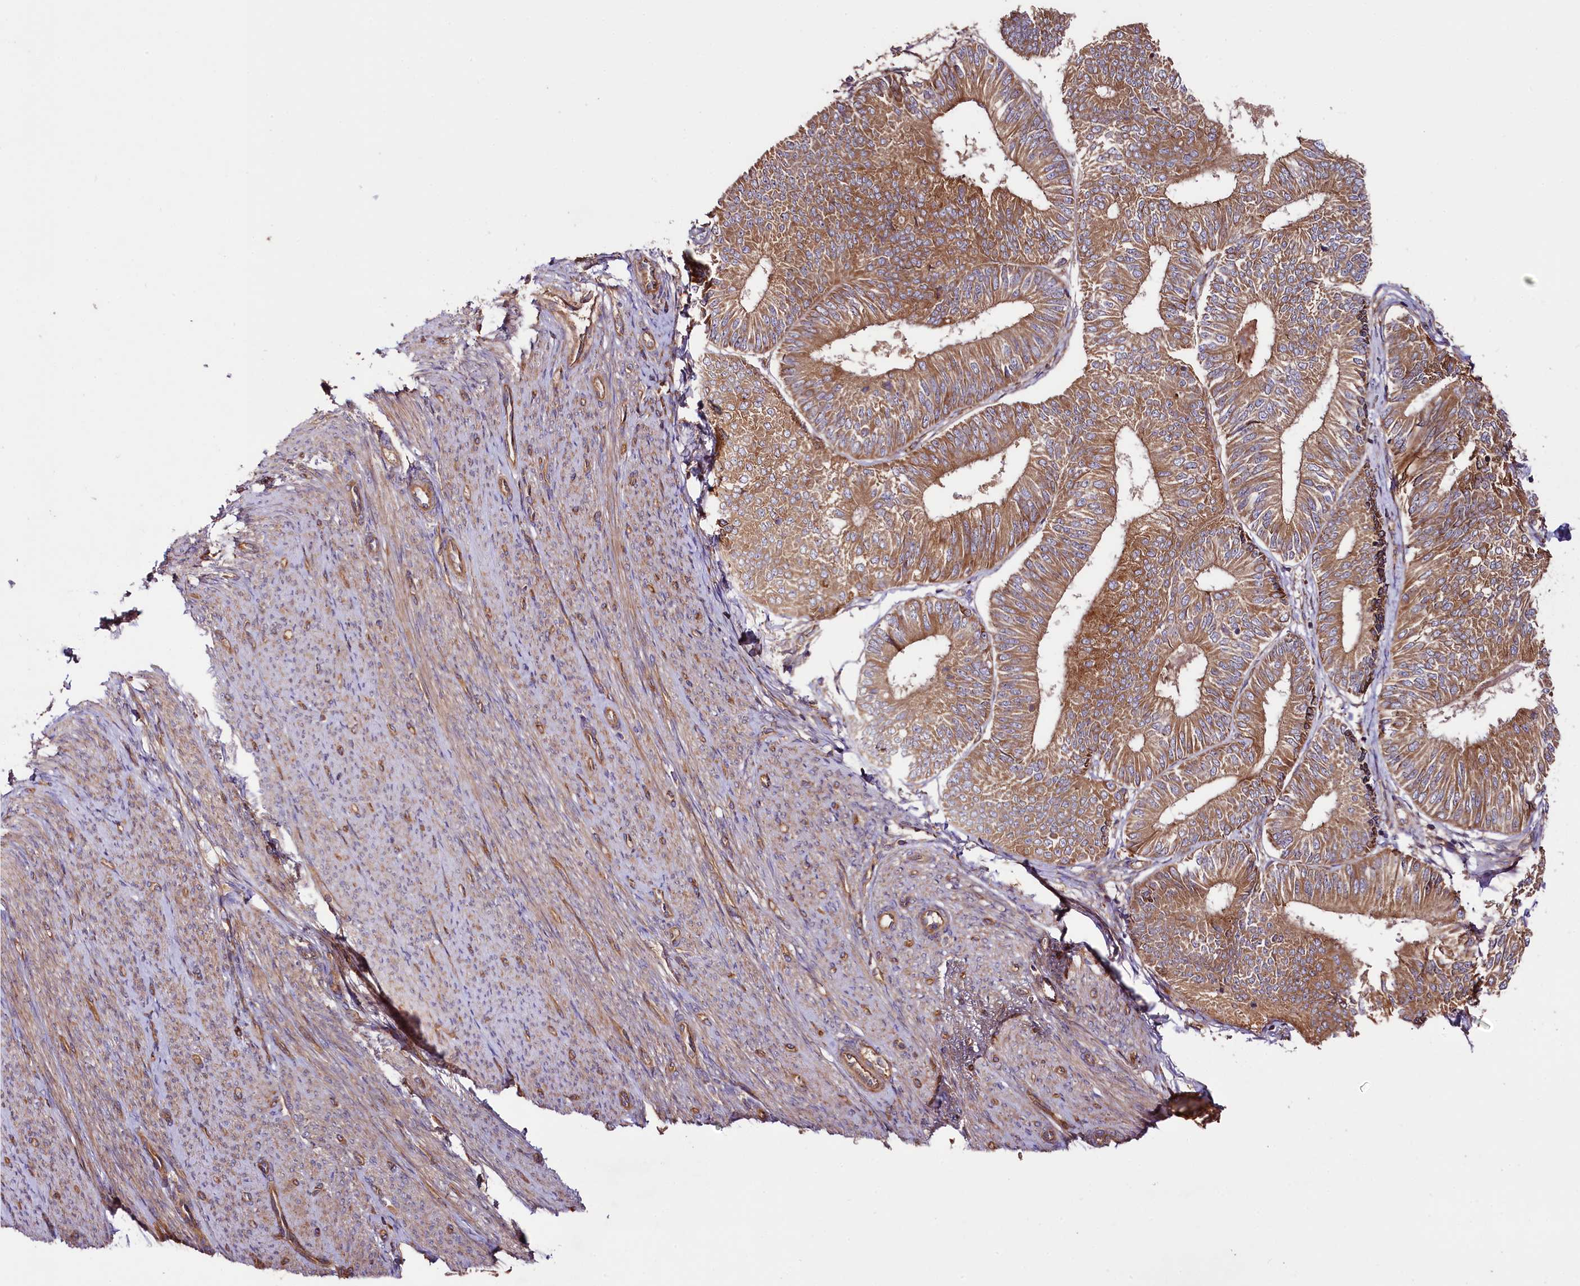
{"staining": {"intensity": "moderate", "quantity": ">75%", "location": "cytoplasmic/membranous"}, "tissue": "endometrial cancer", "cell_type": "Tumor cells", "image_type": "cancer", "snomed": [{"axis": "morphology", "description": "Adenocarcinoma, NOS"}, {"axis": "topography", "description": "Endometrium"}], "caption": "Human endometrial cancer stained for a protein (brown) shows moderate cytoplasmic/membranous positive staining in about >75% of tumor cells.", "gene": "CEP295", "patient": {"sex": "female", "age": 58}}